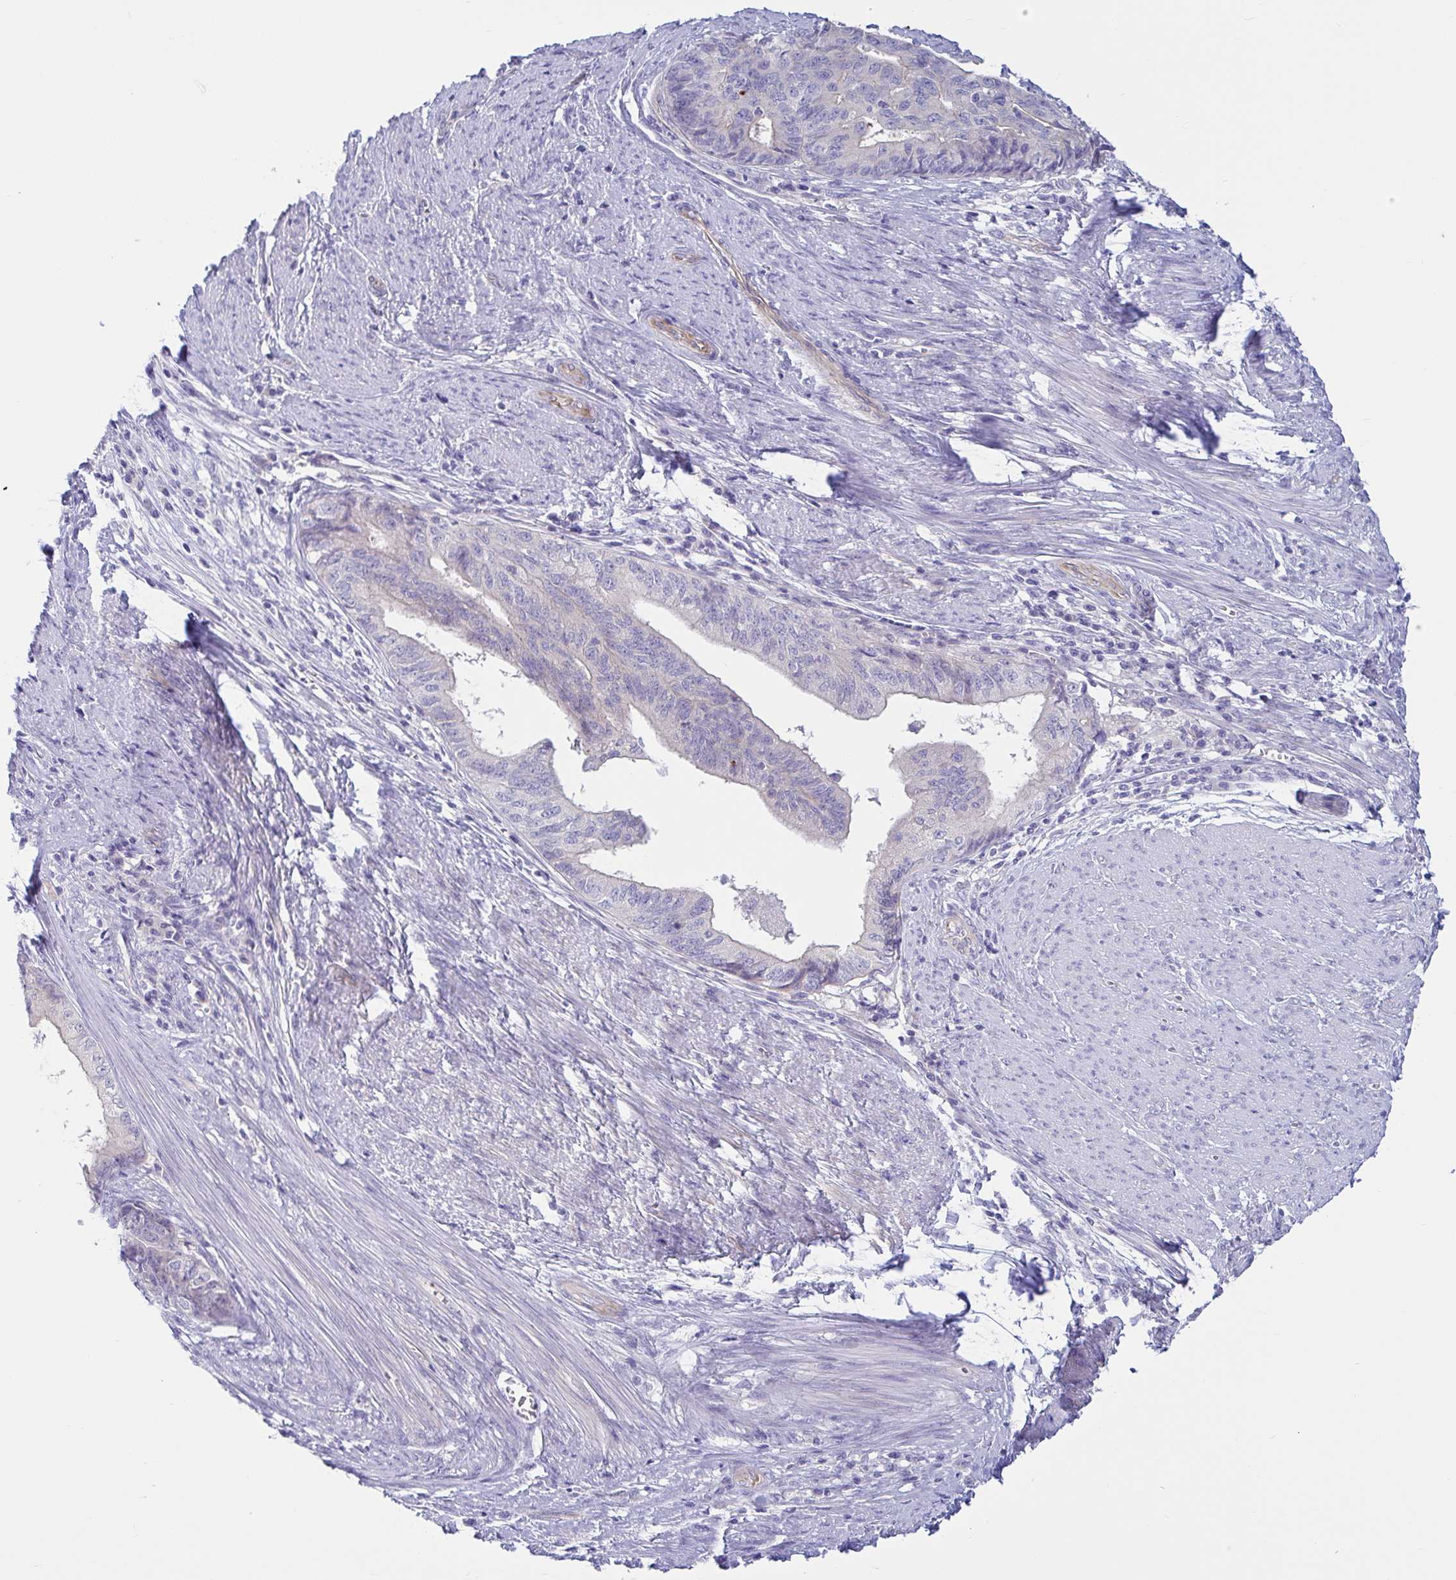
{"staining": {"intensity": "negative", "quantity": "none", "location": "none"}, "tissue": "endometrial cancer", "cell_type": "Tumor cells", "image_type": "cancer", "snomed": [{"axis": "morphology", "description": "Adenocarcinoma, NOS"}, {"axis": "topography", "description": "Endometrium"}], "caption": "Histopathology image shows no protein positivity in tumor cells of endometrial adenocarcinoma tissue.", "gene": "TNNI2", "patient": {"sex": "female", "age": 65}}